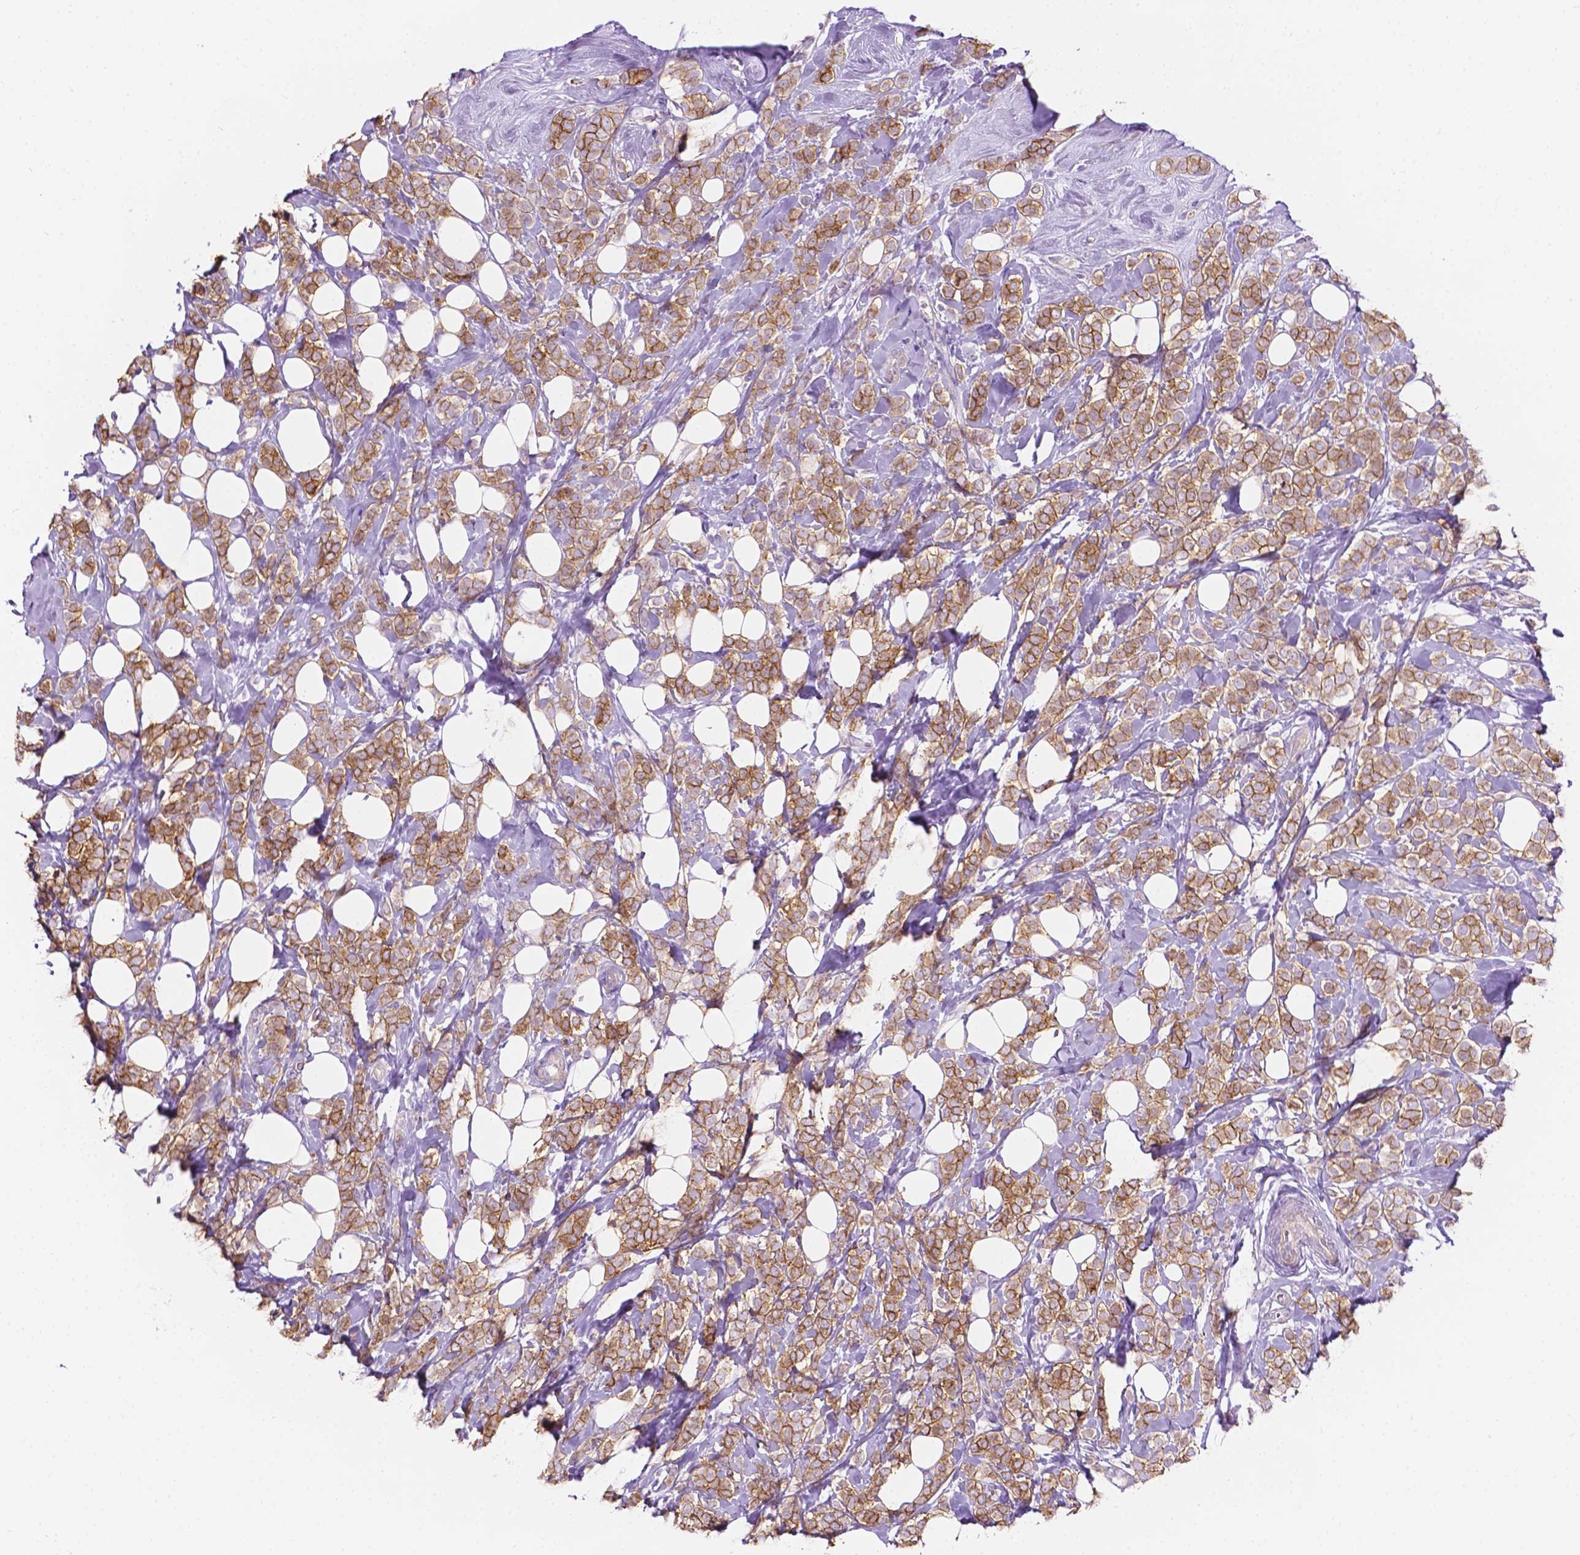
{"staining": {"intensity": "moderate", "quantity": ">75%", "location": "cytoplasmic/membranous"}, "tissue": "breast cancer", "cell_type": "Tumor cells", "image_type": "cancer", "snomed": [{"axis": "morphology", "description": "Lobular carcinoma"}, {"axis": "topography", "description": "Breast"}], "caption": "A histopathology image of breast cancer (lobular carcinoma) stained for a protein exhibits moderate cytoplasmic/membranous brown staining in tumor cells. (Brightfield microscopy of DAB IHC at high magnification).", "gene": "NOS1AP", "patient": {"sex": "female", "age": 49}}